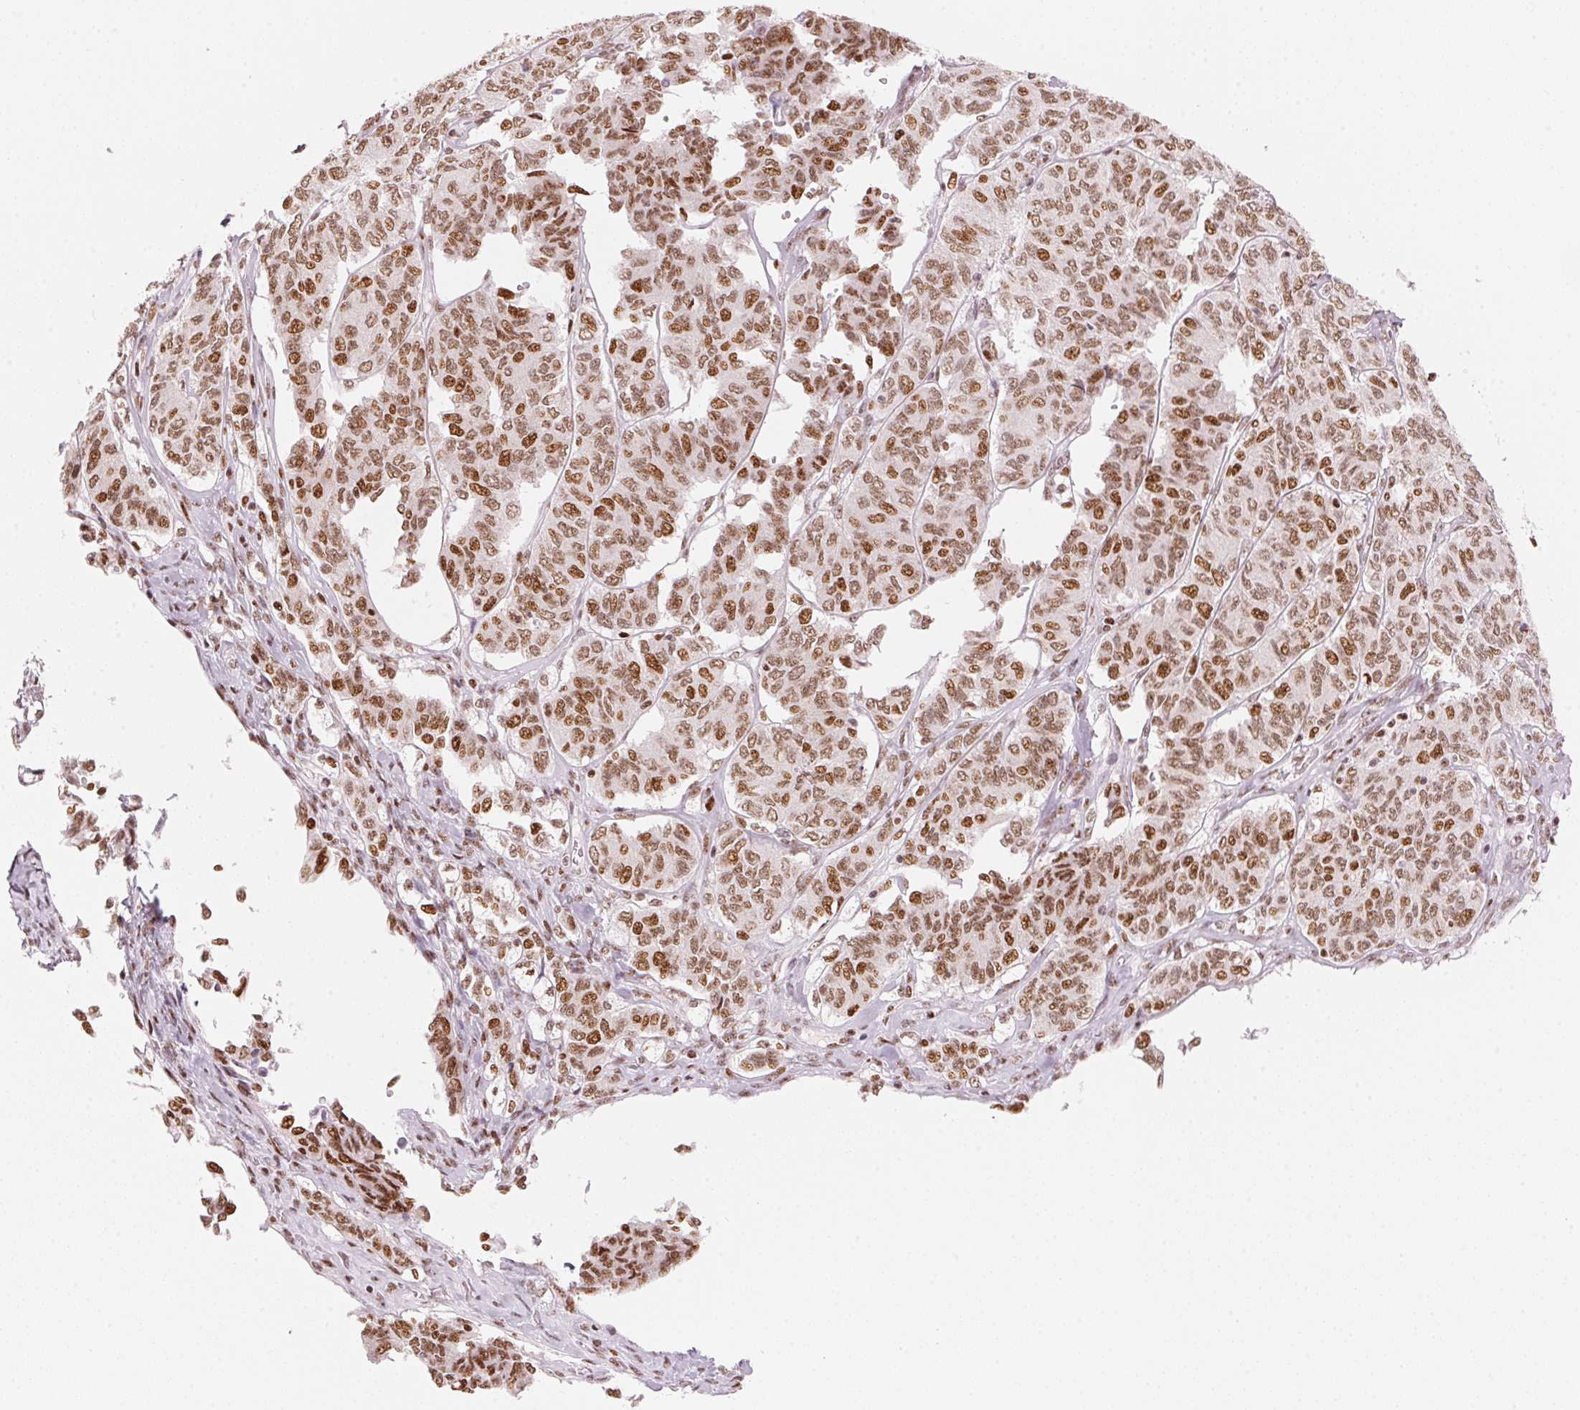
{"staining": {"intensity": "moderate", "quantity": ">75%", "location": "nuclear"}, "tissue": "ovarian cancer", "cell_type": "Tumor cells", "image_type": "cancer", "snomed": [{"axis": "morphology", "description": "Carcinoma, endometroid"}, {"axis": "topography", "description": "Ovary"}], "caption": "Immunohistochemistry micrograph of neoplastic tissue: human endometroid carcinoma (ovarian) stained using IHC exhibits medium levels of moderate protein expression localized specifically in the nuclear of tumor cells, appearing as a nuclear brown color.", "gene": "NXF1", "patient": {"sex": "female", "age": 80}}